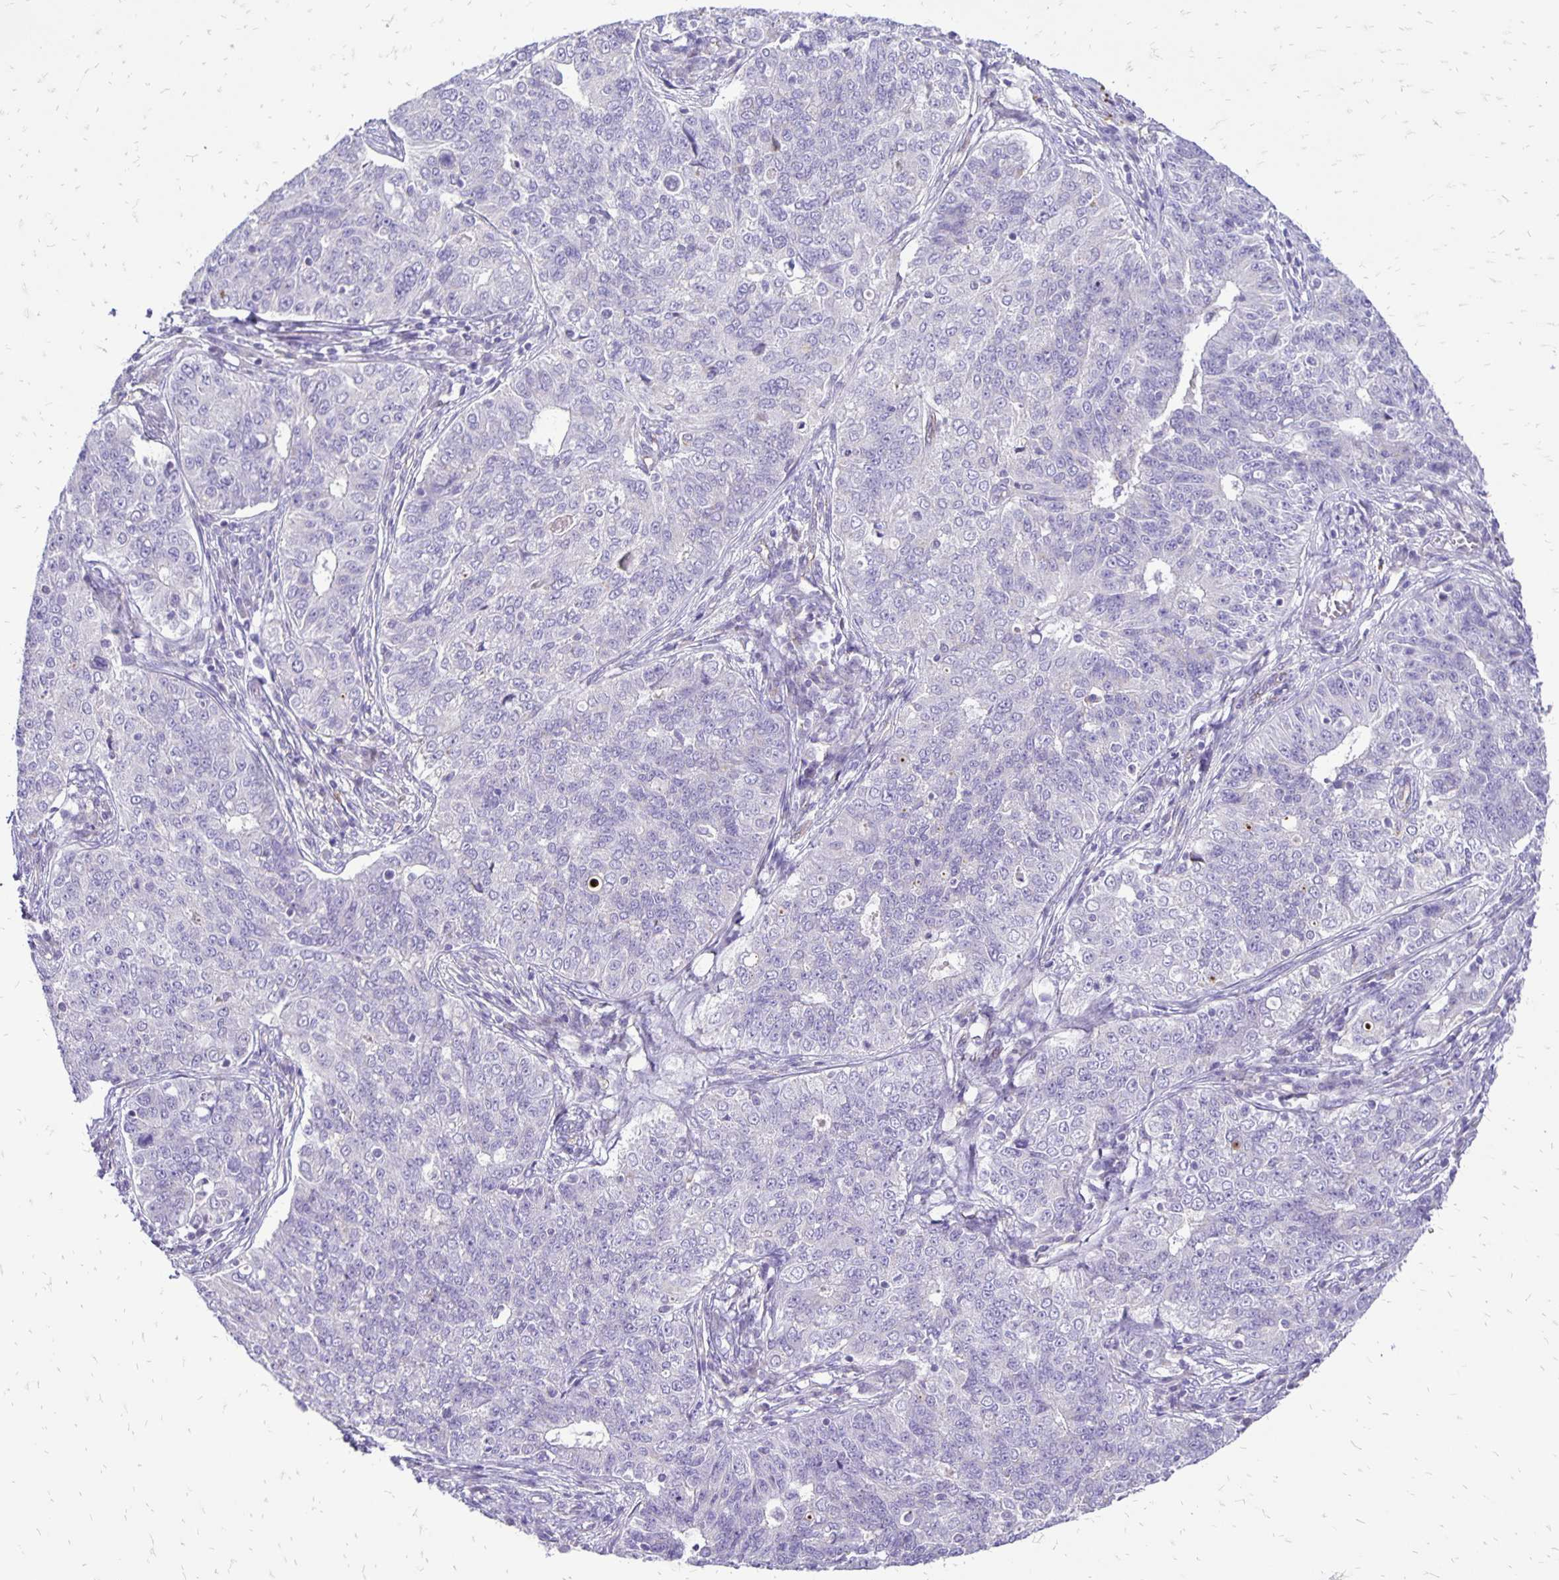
{"staining": {"intensity": "negative", "quantity": "none", "location": "none"}, "tissue": "endometrial cancer", "cell_type": "Tumor cells", "image_type": "cancer", "snomed": [{"axis": "morphology", "description": "Adenocarcinoma, NOS"}, {"axis": "topography", "description": "Endometrium"}], "caption": "Endometrial cancer (adenocarcinoma) was stained to show a protein in brown. There is no significant expression in tumor cells. (DAB (3,3'-diaminobenzidine) immunohistochemistry (IHC) visualized using brightfield microscopy, high magnification).", "gene": "EIF5A", "patient": {"sex": "female", "age": 43}}